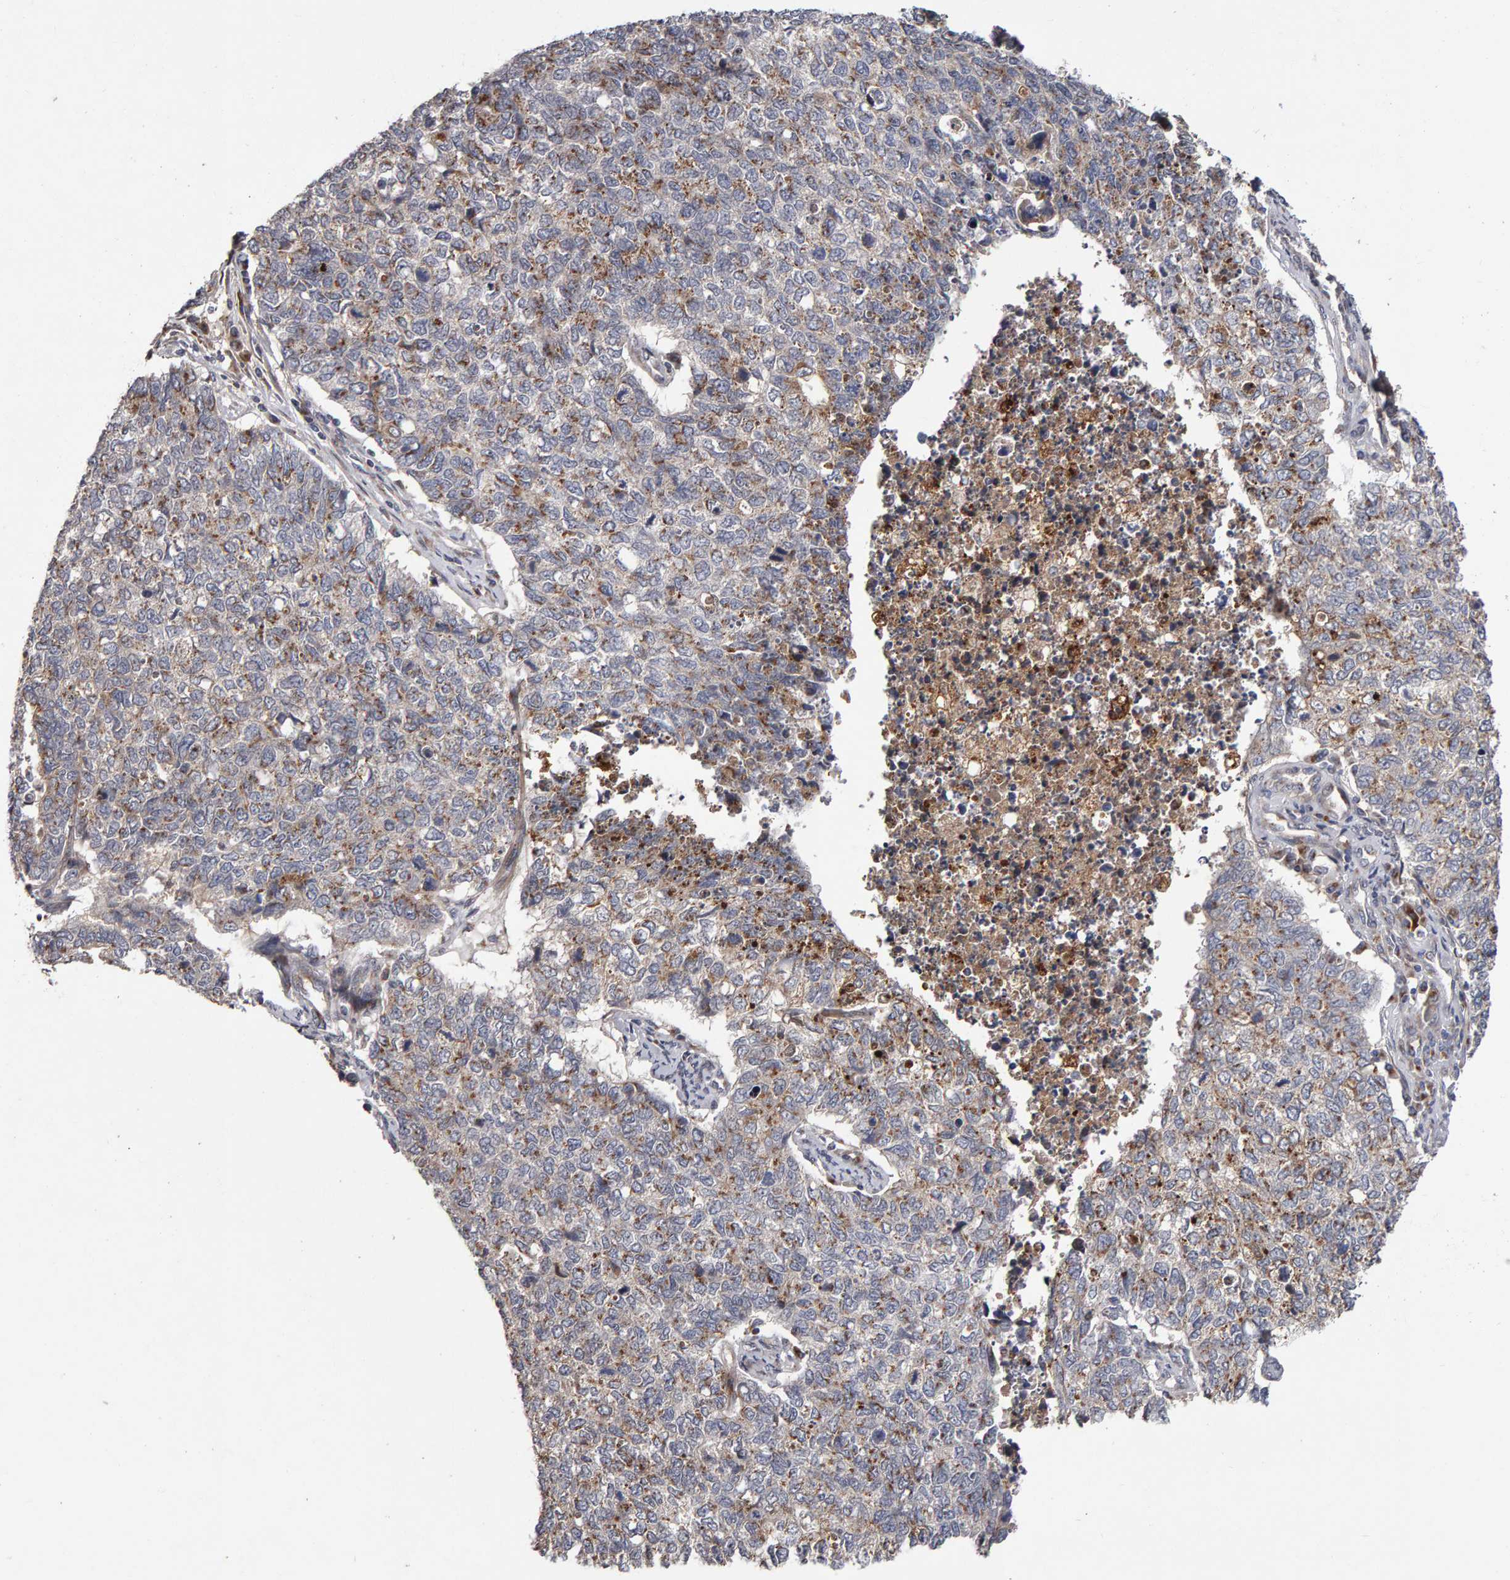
{"staining": {"intensity": "moderate", "quantity": "25%-75%", "location": "cytoplasmic/membranous"}, "tissue": "cervical cancer", "cell_type": "Tumor cells", "image_type": "cancer", "snomed": [{"axis": "morphology", "description": "Squamous cell carcinoma, NOS"}, {"axis": "topography", "description": "Cervix"}], "caption": "This histopathology image shows squamous cell carcinoma (cervical) stained with immunohistochemistry (IHC) to label a protein in brown. The cytoplasmic/membranous of tumor cells show moderate positivity for the protein. Nuclei are counter-stained blue.", "gene": "CANT1", "patient": {"sex": "female", "age": 63}}